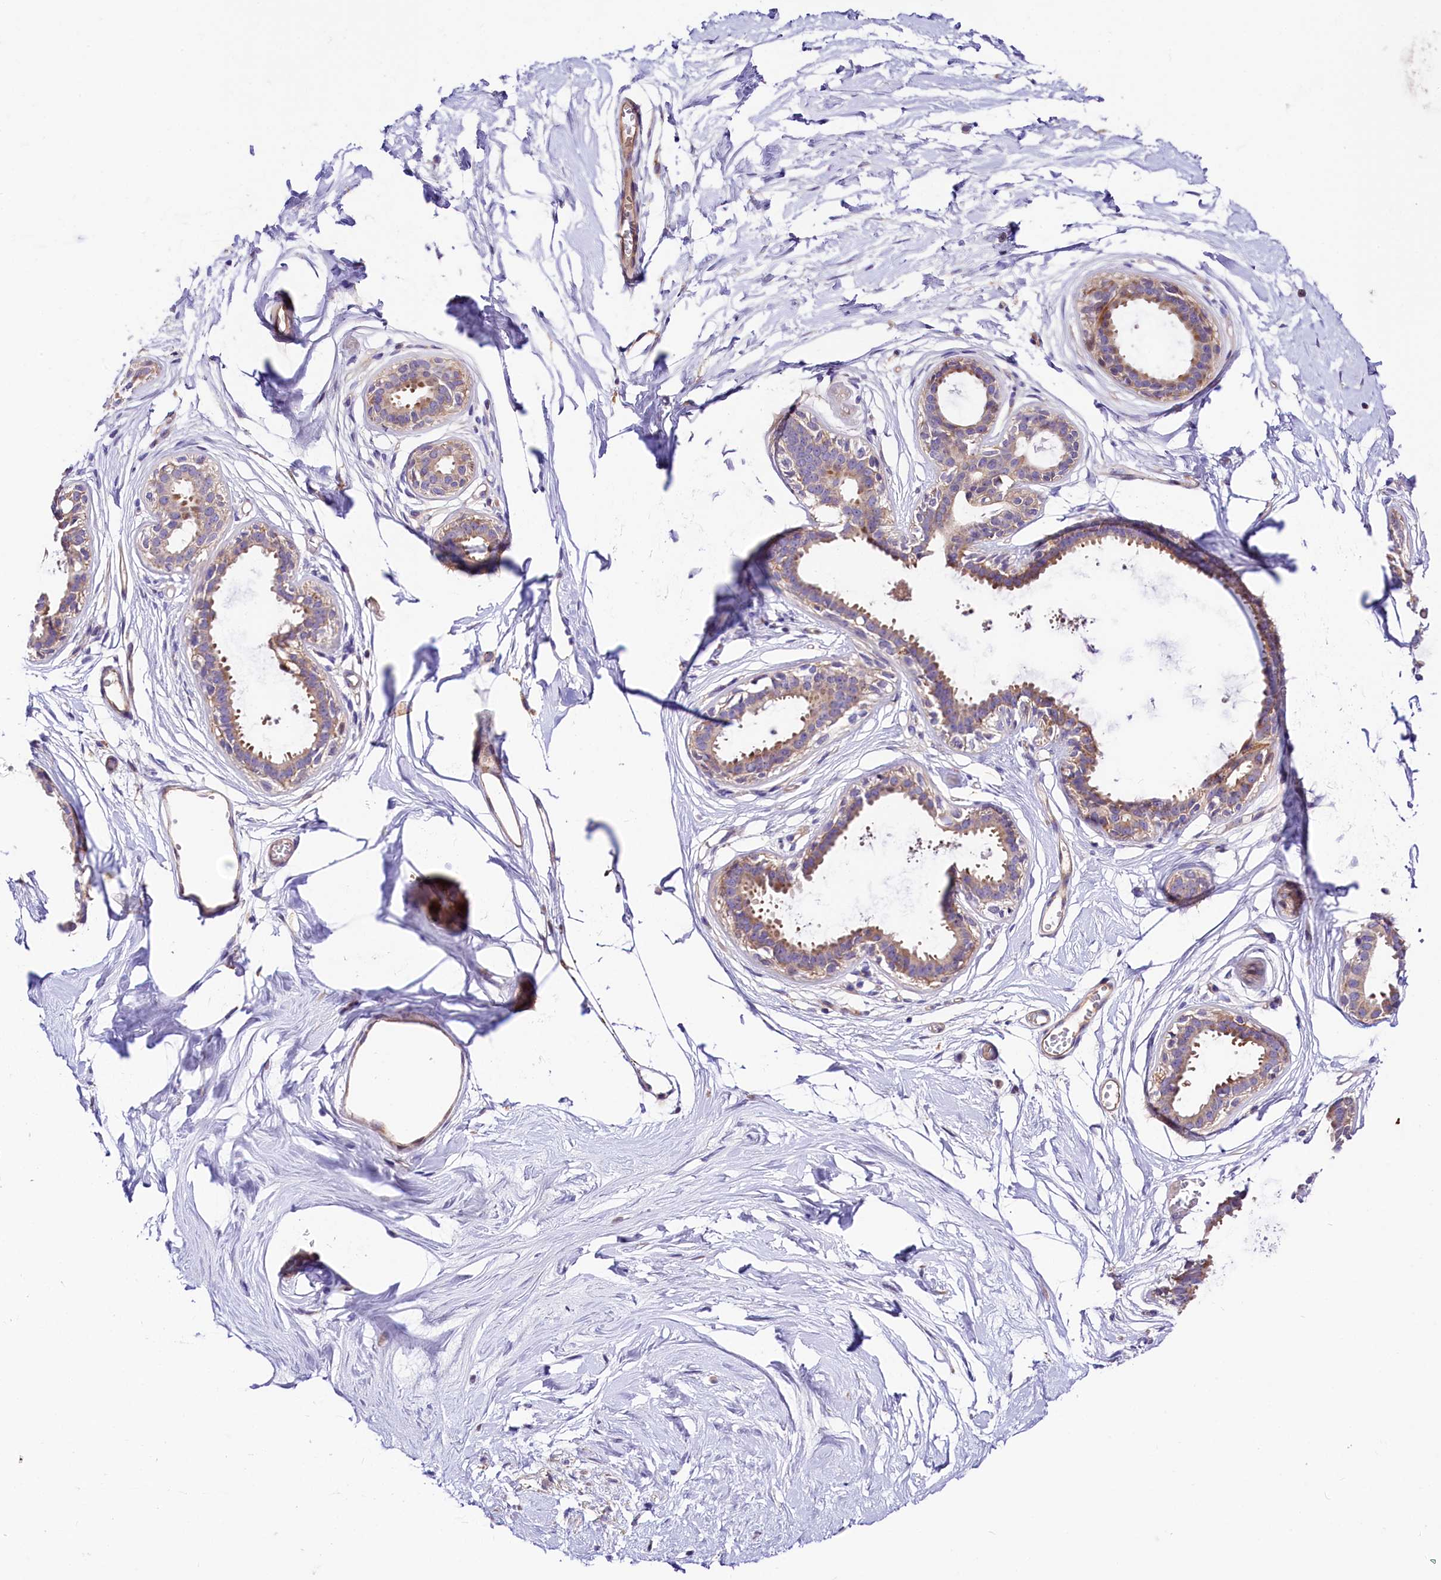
{"staining": {"intensity": "moderate", "quantity": ">75%", "location": "cytoplasmic/membranous"}, "tissue": "breast", "cell_type": "Adipocytes", "image_type": "normal", "snomed": [{"axis": "morphology", "description": "Normal tissue, NOS"}, {"axis": "topography", "description": "Breast"}], "caption": "IHC staining of benign breast, which exhibits medium levels of moderate cytoplasmic/membranous staining in about >75% of adipocytes indicating moderate cytoplasmic/membranous protein expression. The staining was performed using DAB (brown) for protein detection and nuclei were counterstained in hematoxylin (blue).", "gene": "ARMC6", "patient": {"sex": "female", "age": 45}}